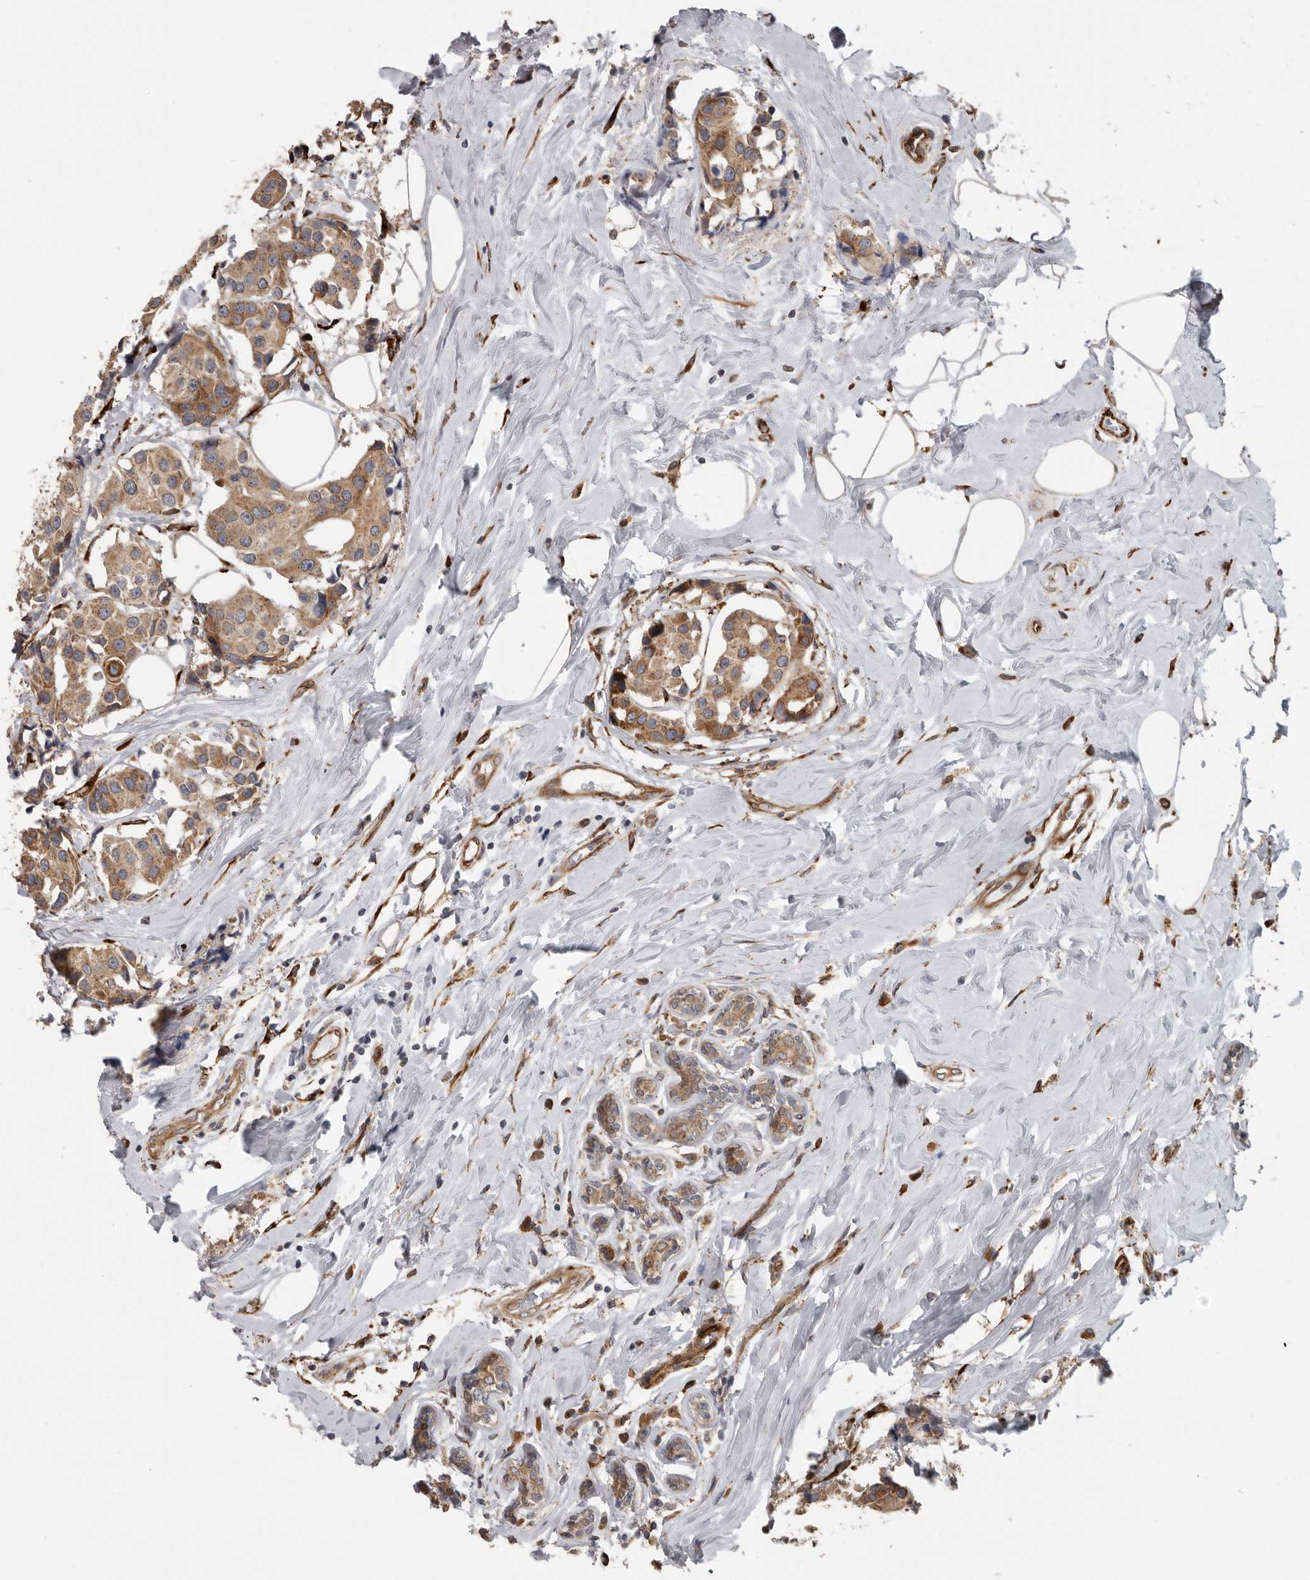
{"staining": {"intensity": "moderate", "quantity": ">75%", "location": "cytoplasmic/membranous"}, "tissue": "breast cancer", "cell_type": "Tumor cells", "image_type": "cancer", "snomed": [{"axis": "morphology", "description": "Normal tissue, NOS"}, {"axis": "morphology", "description": "Duct carcinoma"}, {"axis": "topography", "description": "Breast"}], "caption": "High-power microscopy captured an IHC histopathology image of infiltrating ductal carcinoma (breast), revealing moderate cytoplasmic/membranous expression in approximately >75% of tumor cells. (Stains: DAB in brown, nuclei in blue, Microscopy: brightfield microscopy at high magnification).", "gene": "CEP350", "patient": {"sex": "female", "age": 39}}